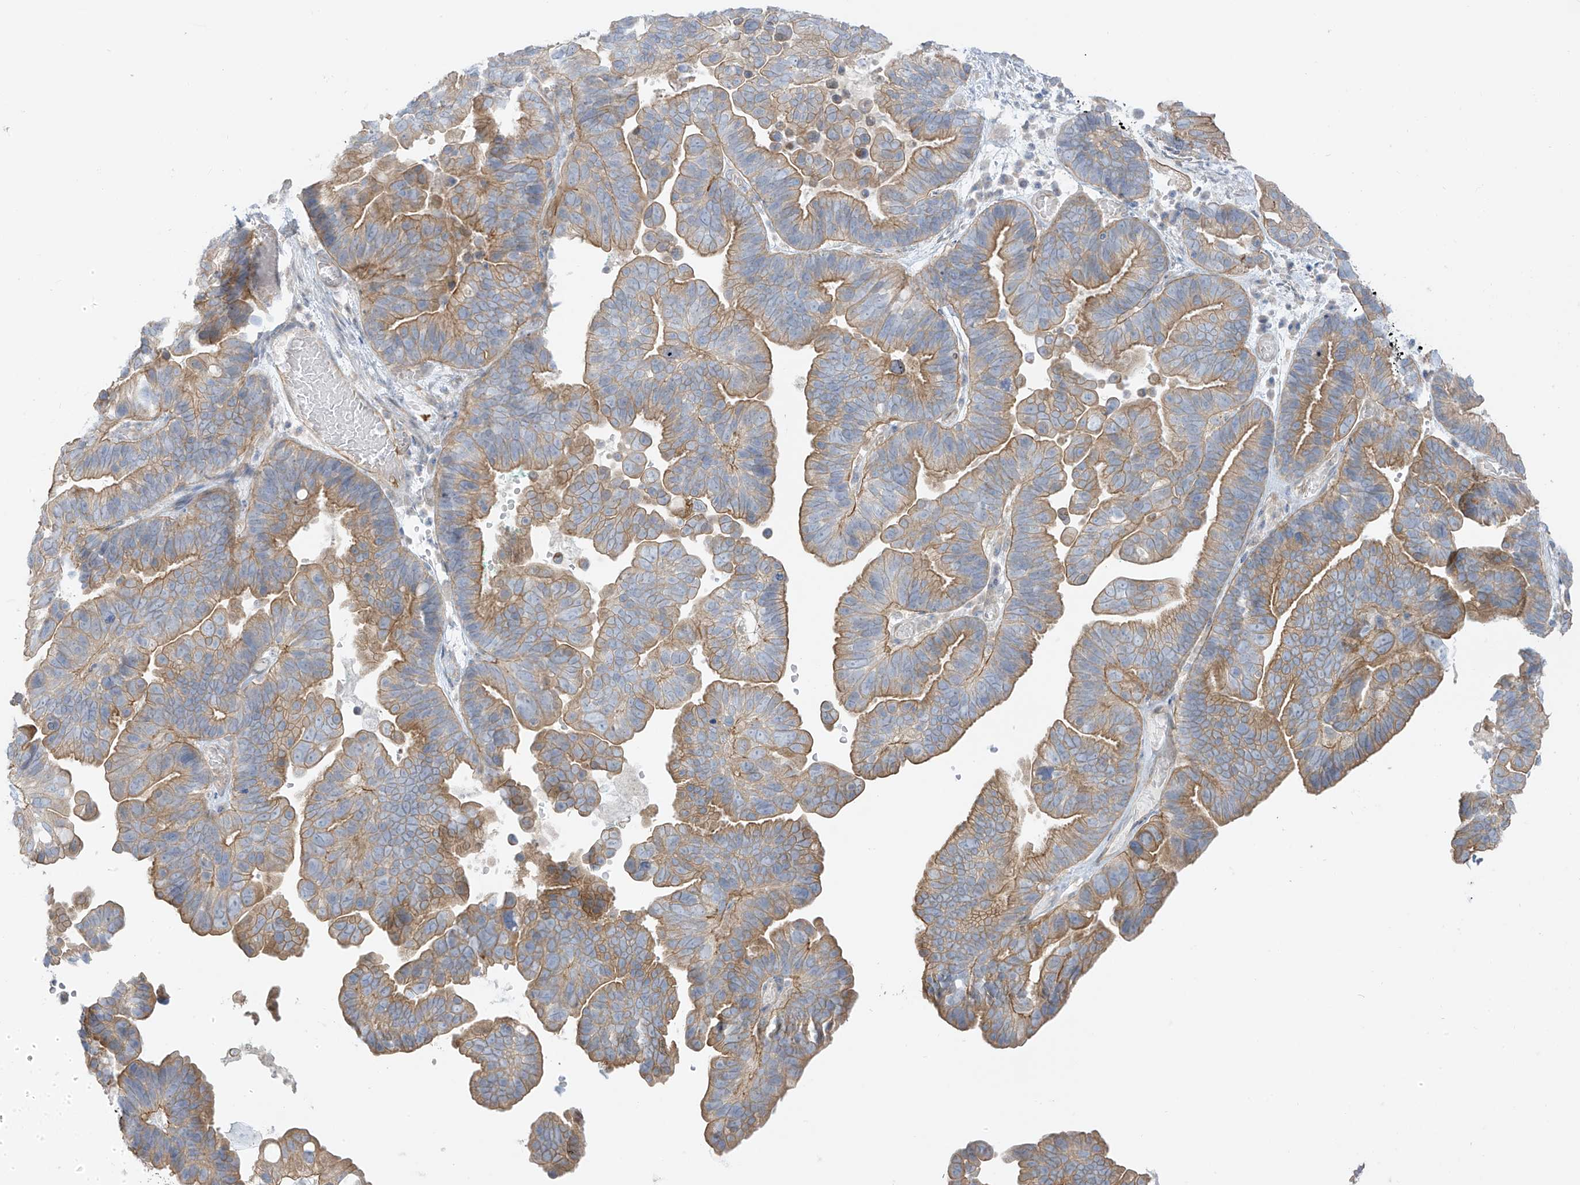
{"staining": {"intensity": "moderate", "quantity": "25%-75%", "location": "cytoplasmic/membranous"}, "tissue": "ovarian cancer", "cell_type": "Tumor cells", "image_type": "cancer", "snomed": [{"axis": "morphology", "description": "Cystadenocarcinoma, serous, NOS"}, {"axis": "topography", "description": "Ovary"}], "caption": "Tumor cells exhibit medium levels of moderate cytoplasmic/membranous staining in approximately 25%-75% of cells in serous cystadenocarcinoma (ovarian).", "gene": "EIPR1", "patient": {"sex": "female", "age": 56}}